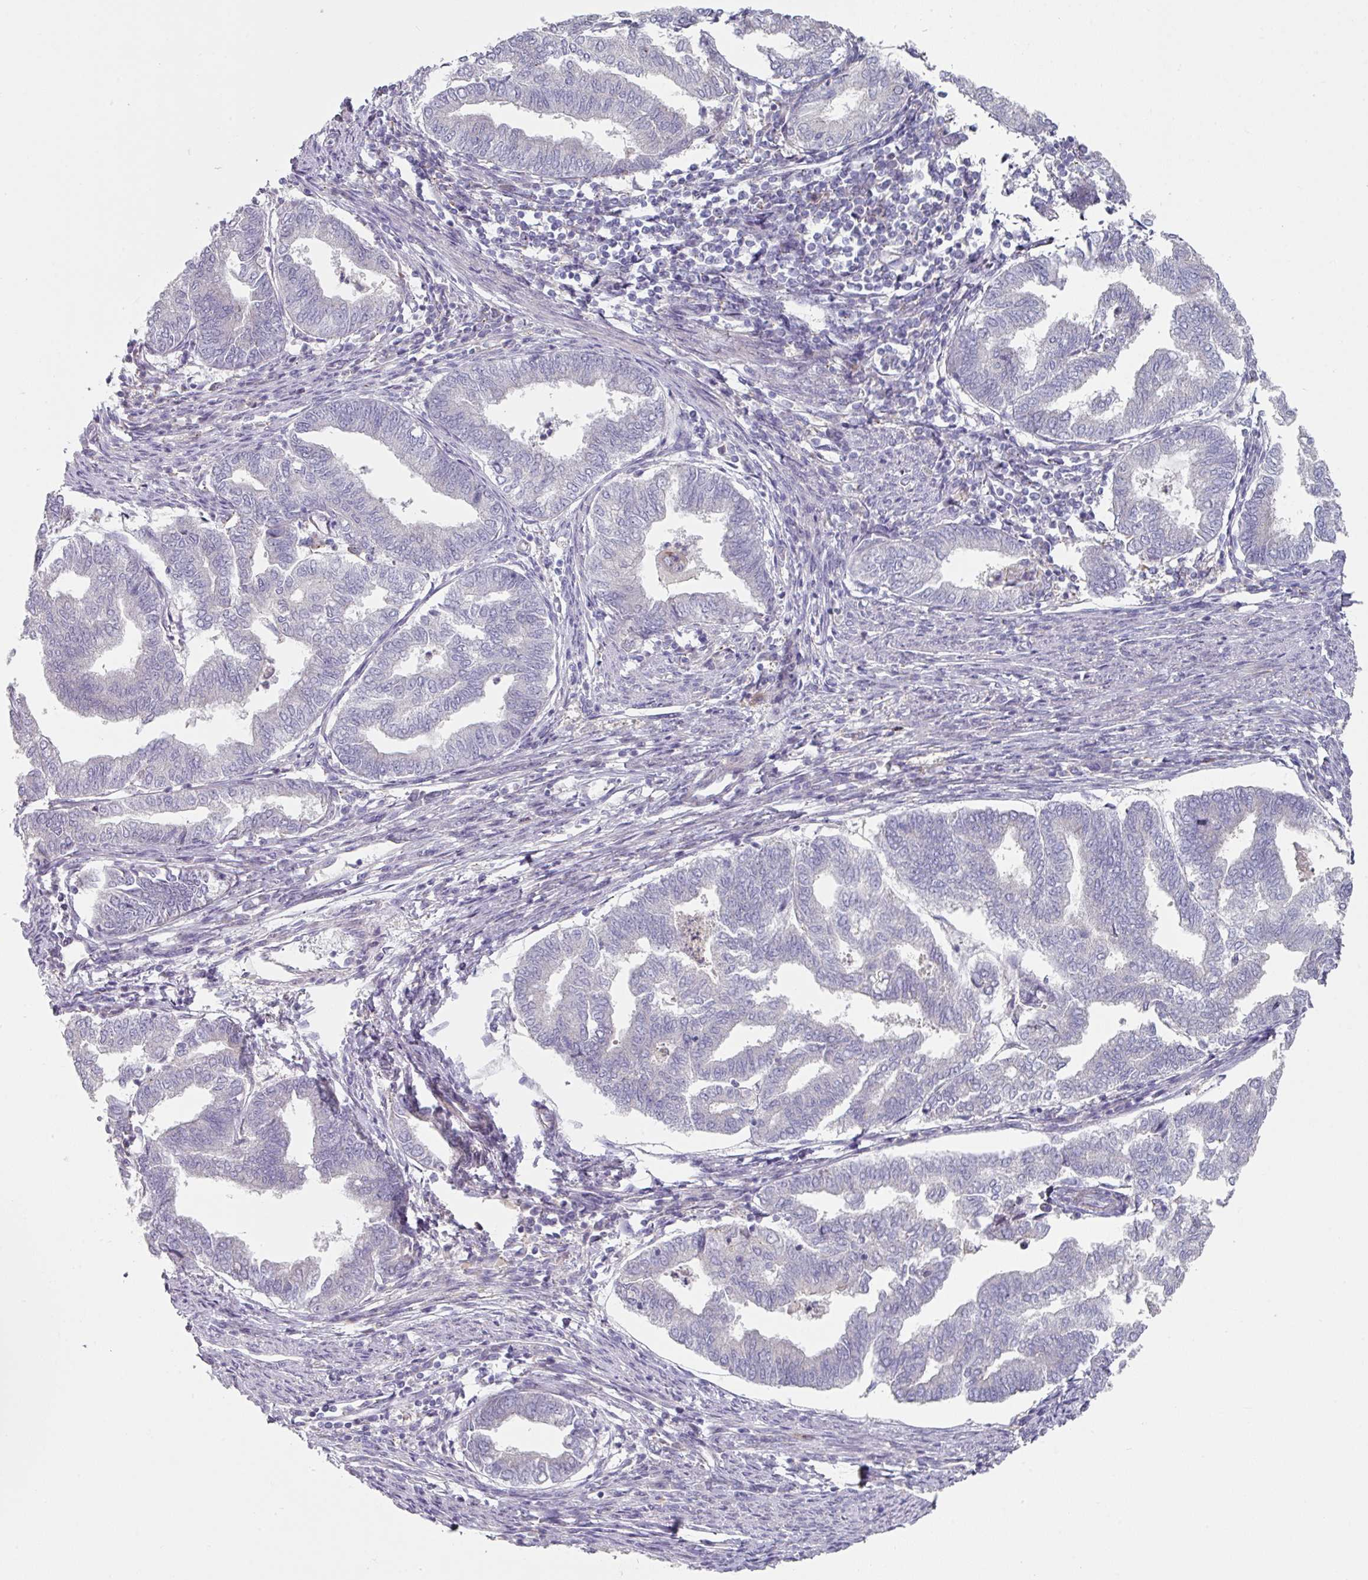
{"staining": {"intensity": "negative", "quantity": "none", "location": "none"}, "tissue": "endometrial cancer", "cell_type": "Tumor cells", "image_type": "cancer", "snomed": [{"axis": "morphology", "description": "Adenocarcinoma, NOS"}, {"axis": "topography", "description": "Endometrium"}], "caption": "Immunohistochemistry (IHC) of human endometrial adenocarcinoma shows no positivity in tumor cells. (DAB IHC, high magnification).", "gene": "WSB2", "patient": {"sex": "female", "age": 79}}